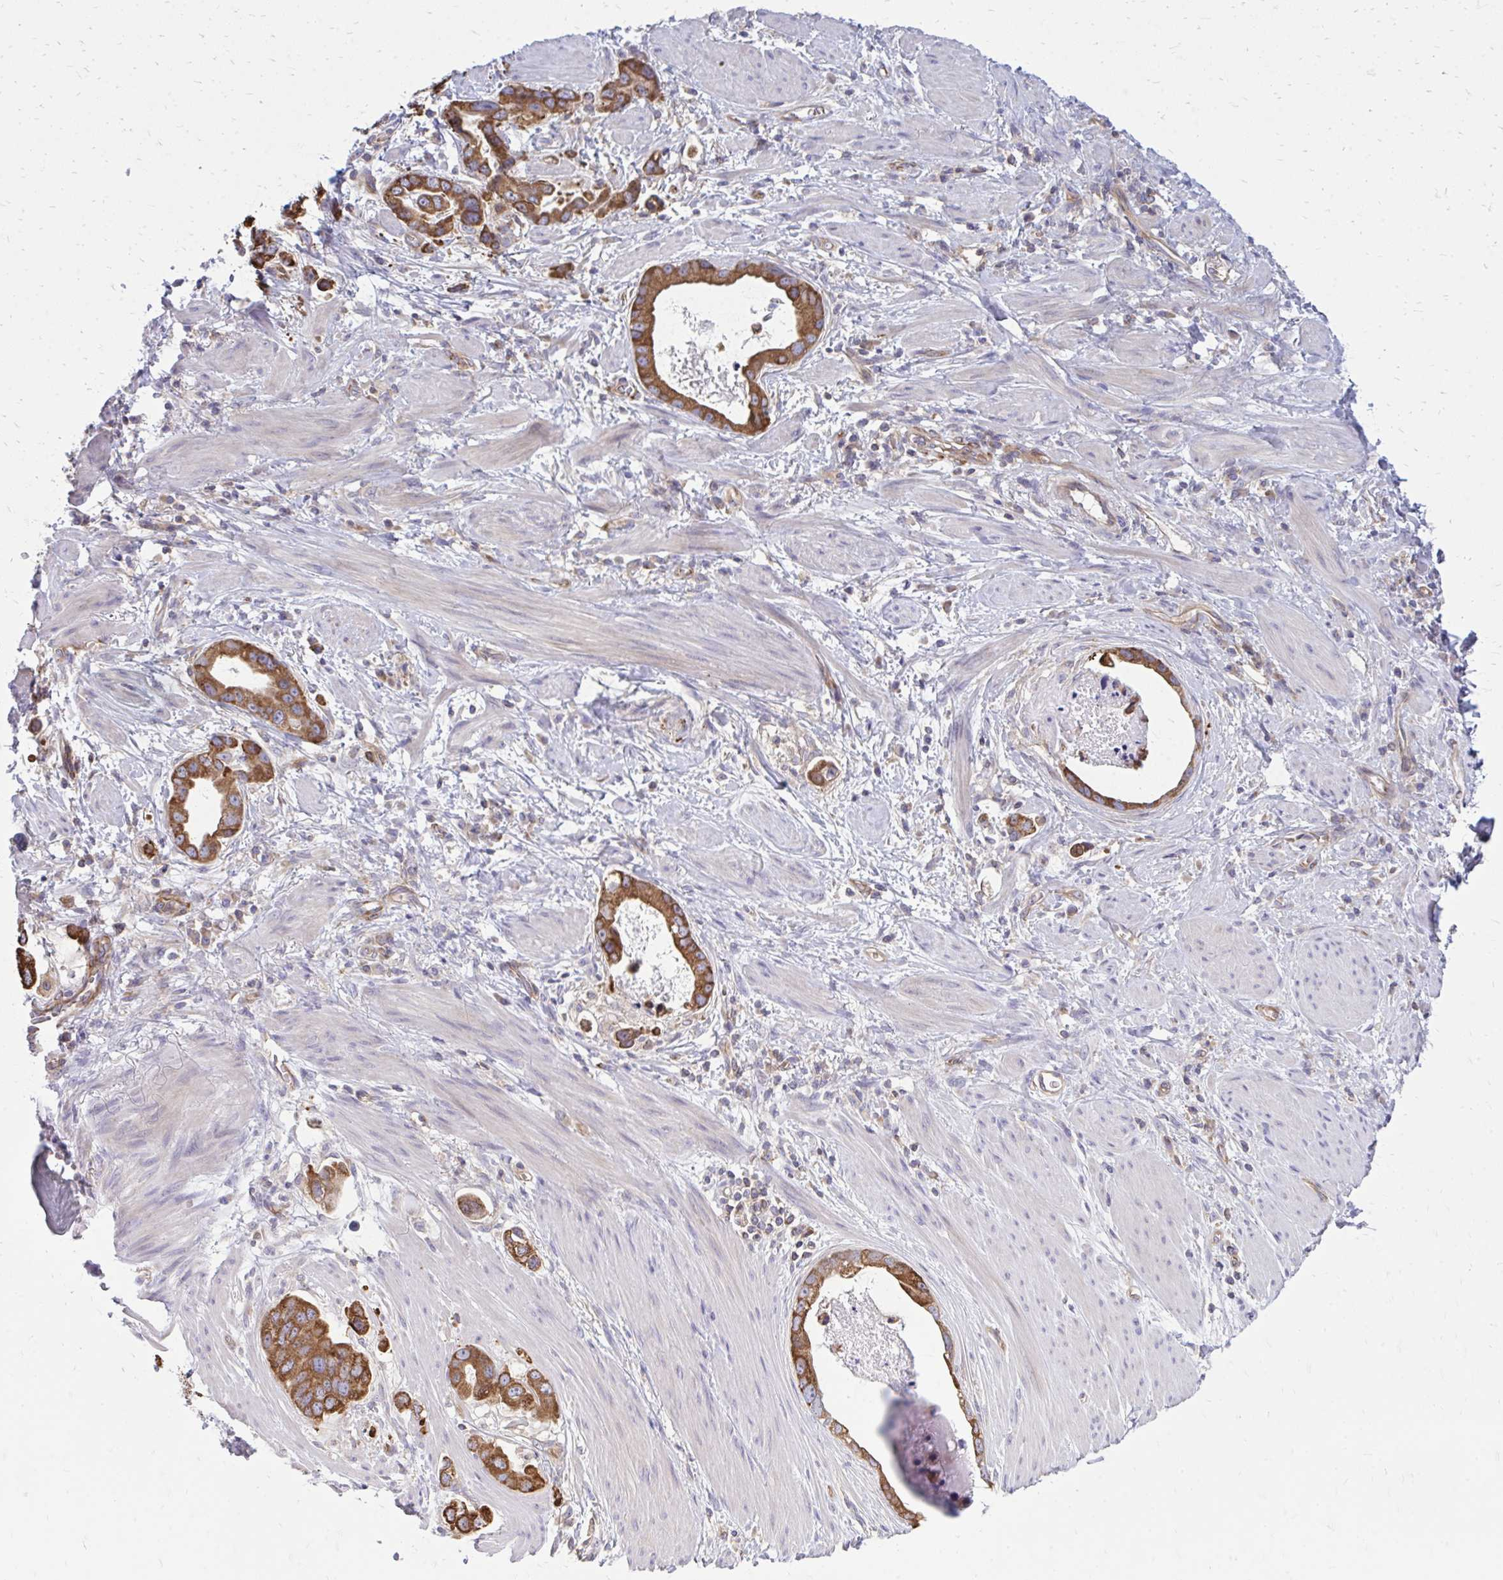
{"staining": {"intensity": "strong", "quantity": ">75%", "location": "cytoplasmic/membranous"}, "tissue": "stomach cancer", "cell_type": "Tumor cells", "image_type": "cancer", "snomed": [{"axis": "morphology", "description": "Adenocarcinoma, NOS"}, {"axis": "topography", "description": "Stomach, lower"}], "caption": "The immunohistochemical stain labels strong cytoplasmic/membranous staining in tumor cells of stomach cancer (adenocarcinoma) tissue.", "gene": "ASAP1", "patient": {"sex": "female", "age": 93}}